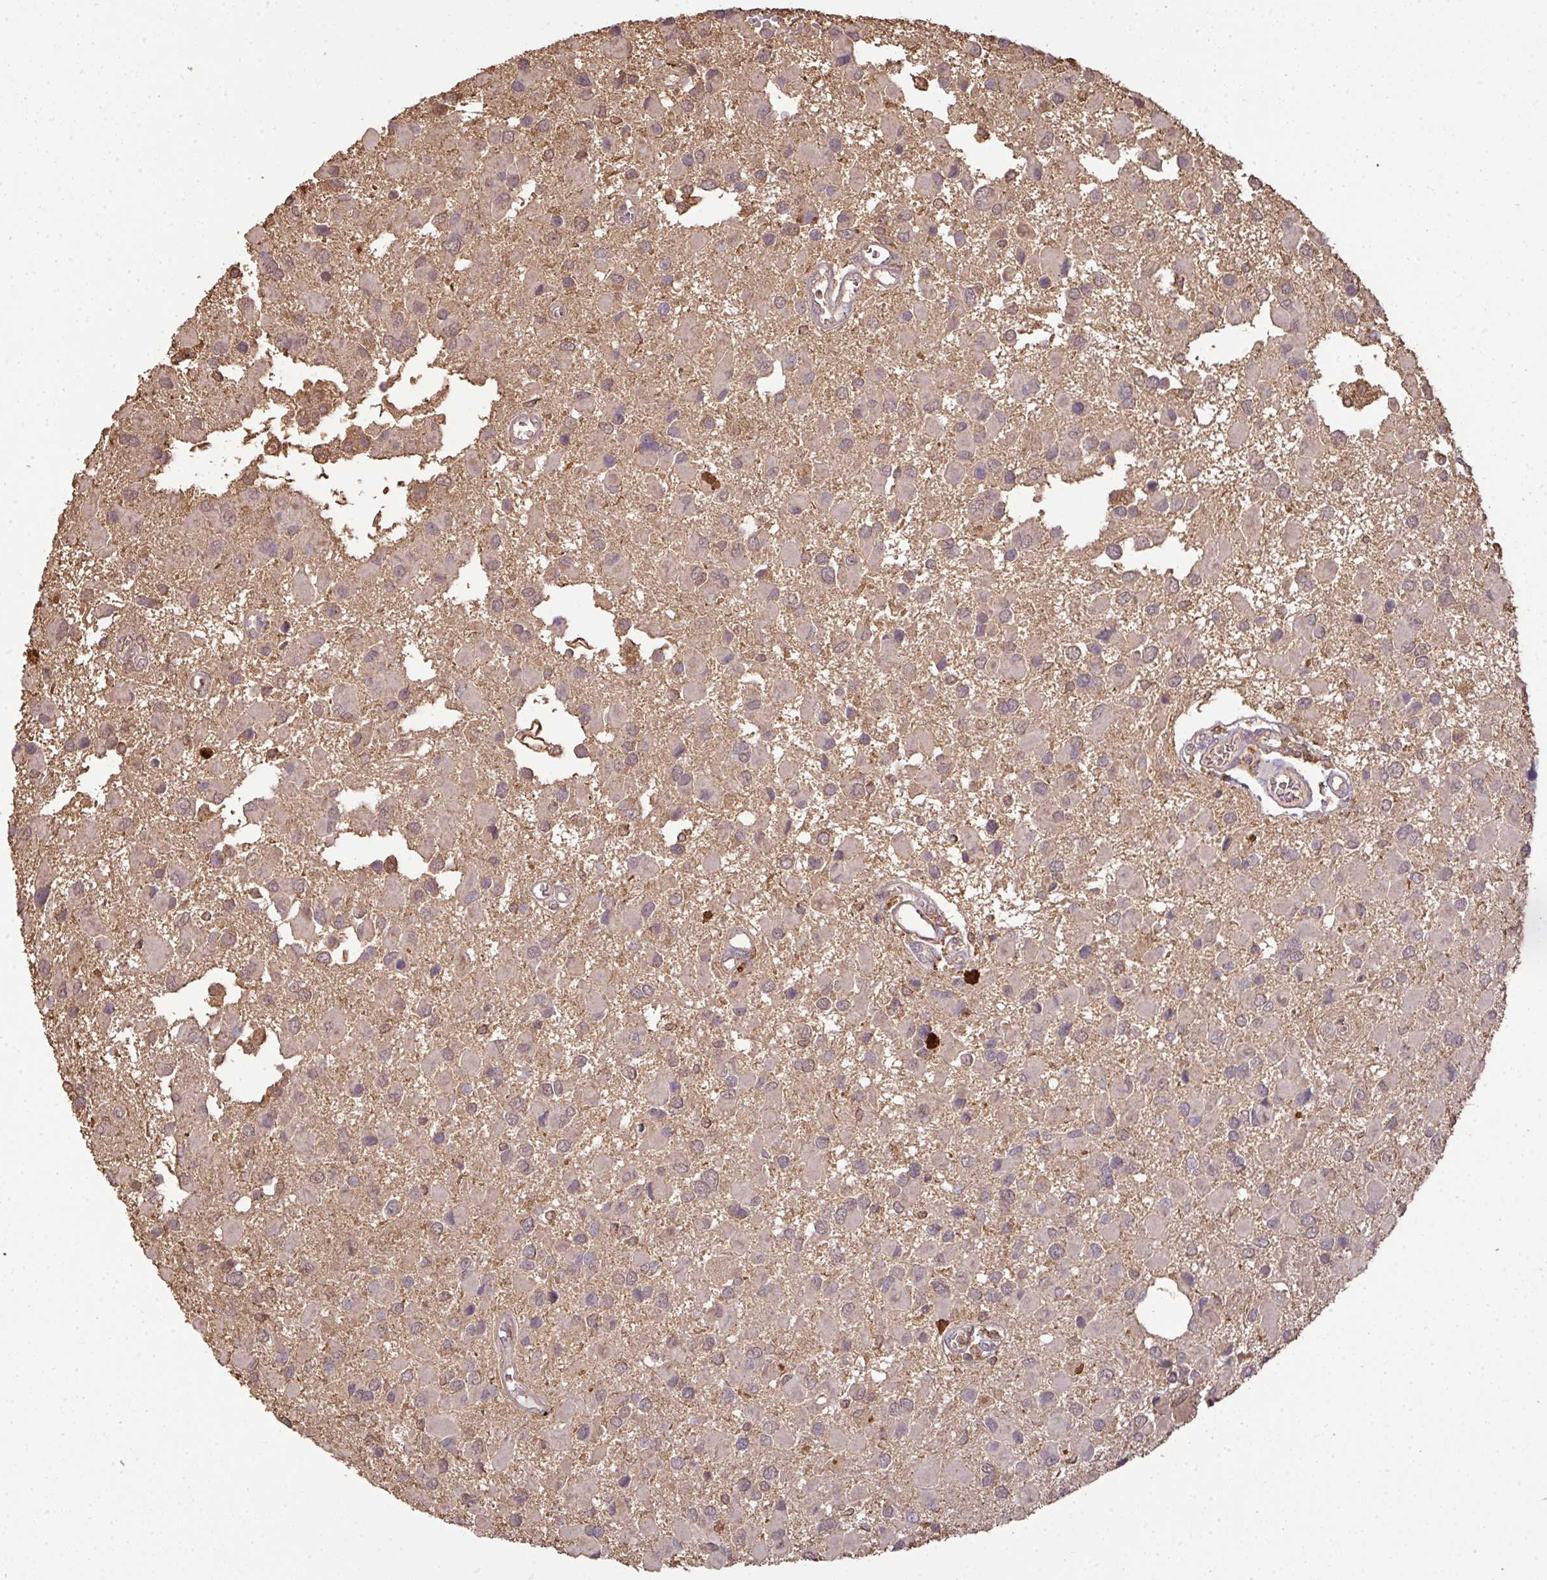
{"staining": {"intensity": "weak", "quantity": "<25%", "location": "cytoplasmic/membranous"}, "tissue": "glioma", "cell_type": "Tumor cells", "image_type": "cancer", "snomed": [{"axis": "morphology", "description": "Glioma, malignant, High grade"}, {"axis": "topography", "description": "Brain"}], "caption": "Human malignant glioma (high-grade) stained for a protein using immunohistochemistry reveals no positivity in tumor cells.", "gene": "ATAT1", "patient": {"sex": "male", "age": 53}}